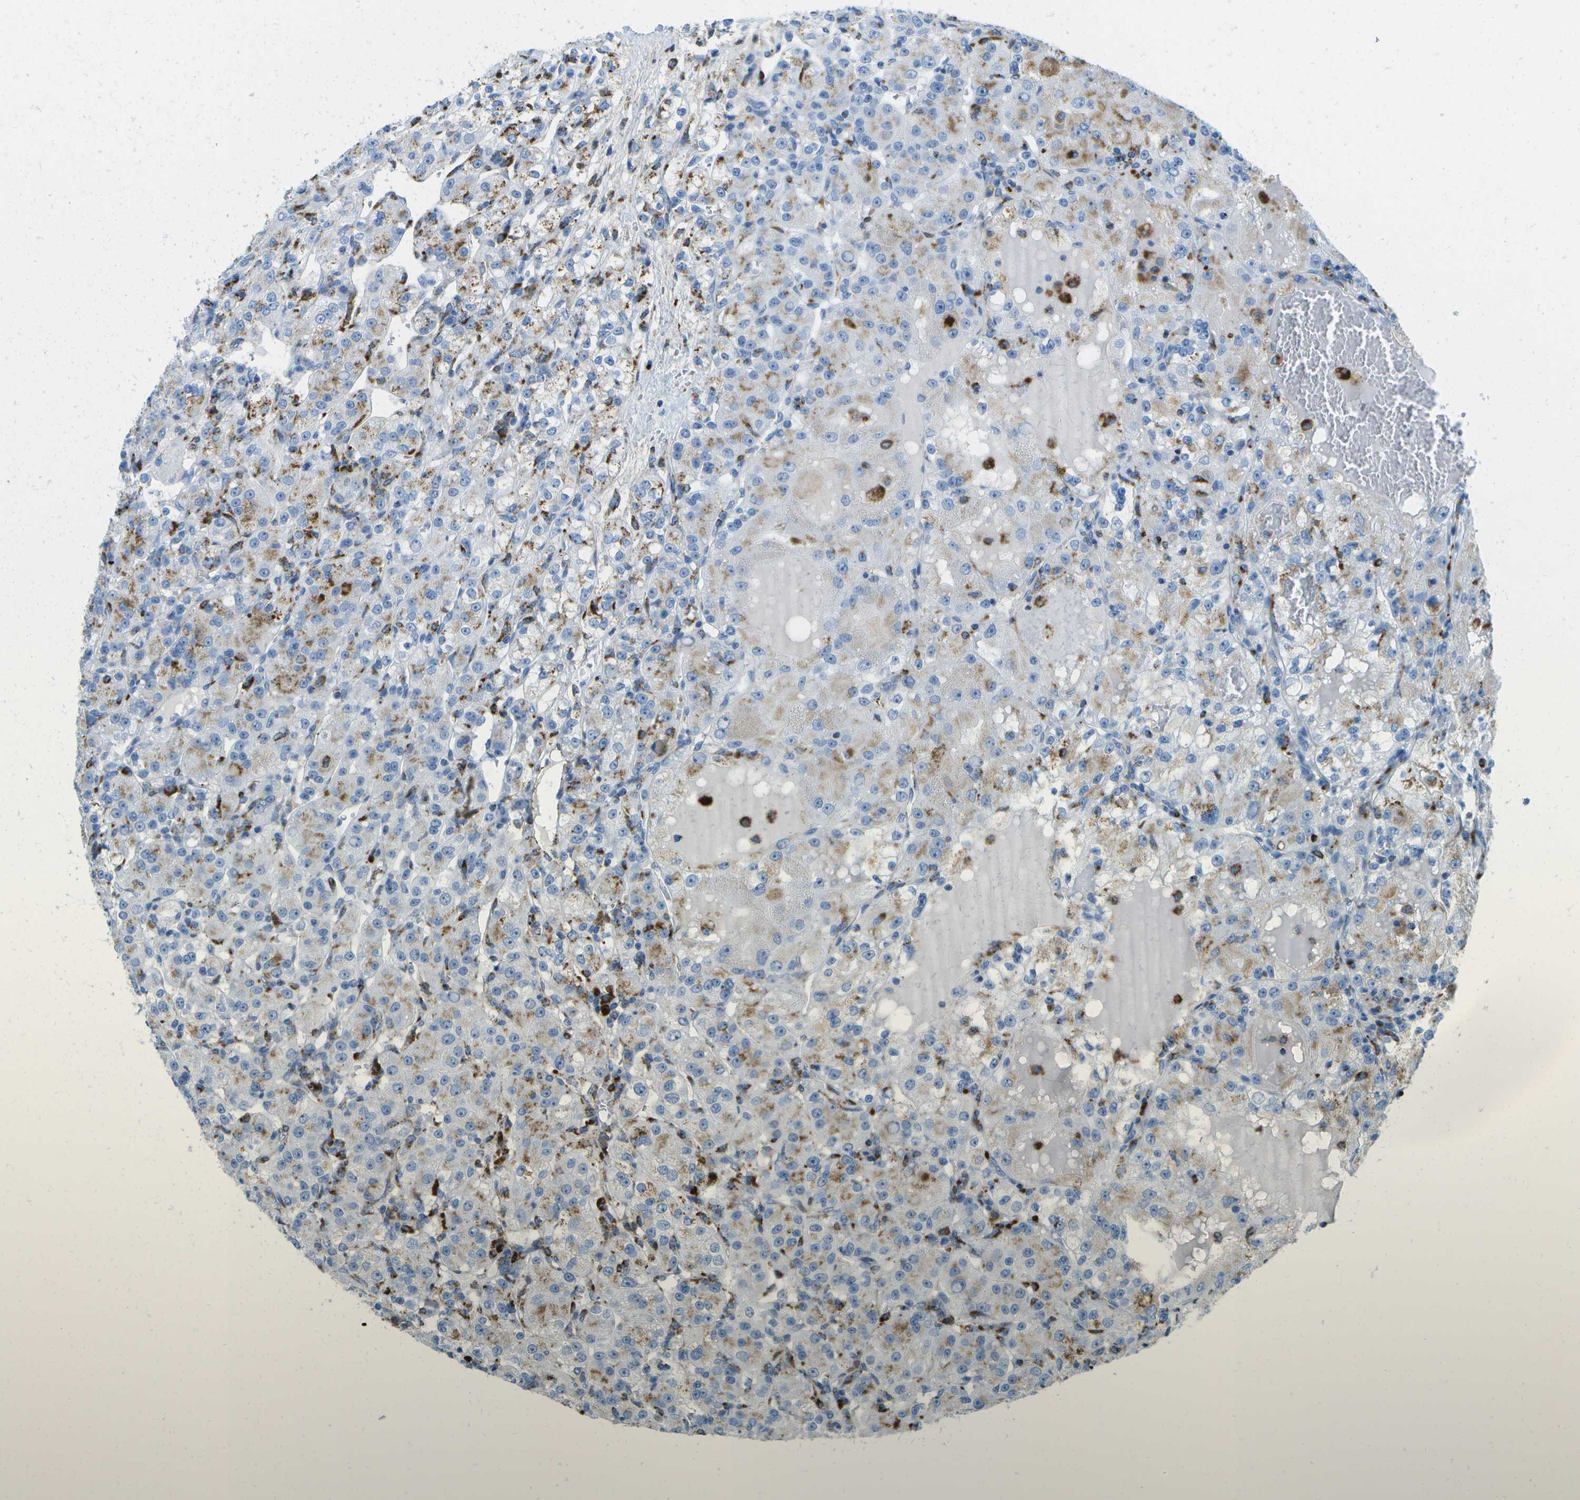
{"staining": {"intensity": "moderate", "quantity": "25%-75%", "location": "cytoplasmic/membranous"}, "tissue": "renal cancer", "cell_type": "Tumor cells", "image_type": "cancer", "snomed": [{"axis": "morphology", "description": "Normal tissue, NOS"}, {"axis": "morphology", "description": "Adenocarcinoma, NOS"}, {"axis": "topography", "description": "Kidney"}], "caption": "Immunohistochemistry (IHC) (DAB (3,3'-diaminobenzidine)) staining of human renal cancer (adenocarcinoma) reveals moderate cytoplasmic/membranous protein staining in about 25%-75% of tumor cells. (DAB (3,3'-diaminobenzidine) IHC with brightfield microscopy, high magnification).", "gene": "PRCP", "patient": {"sex": "male", "age": 61}}